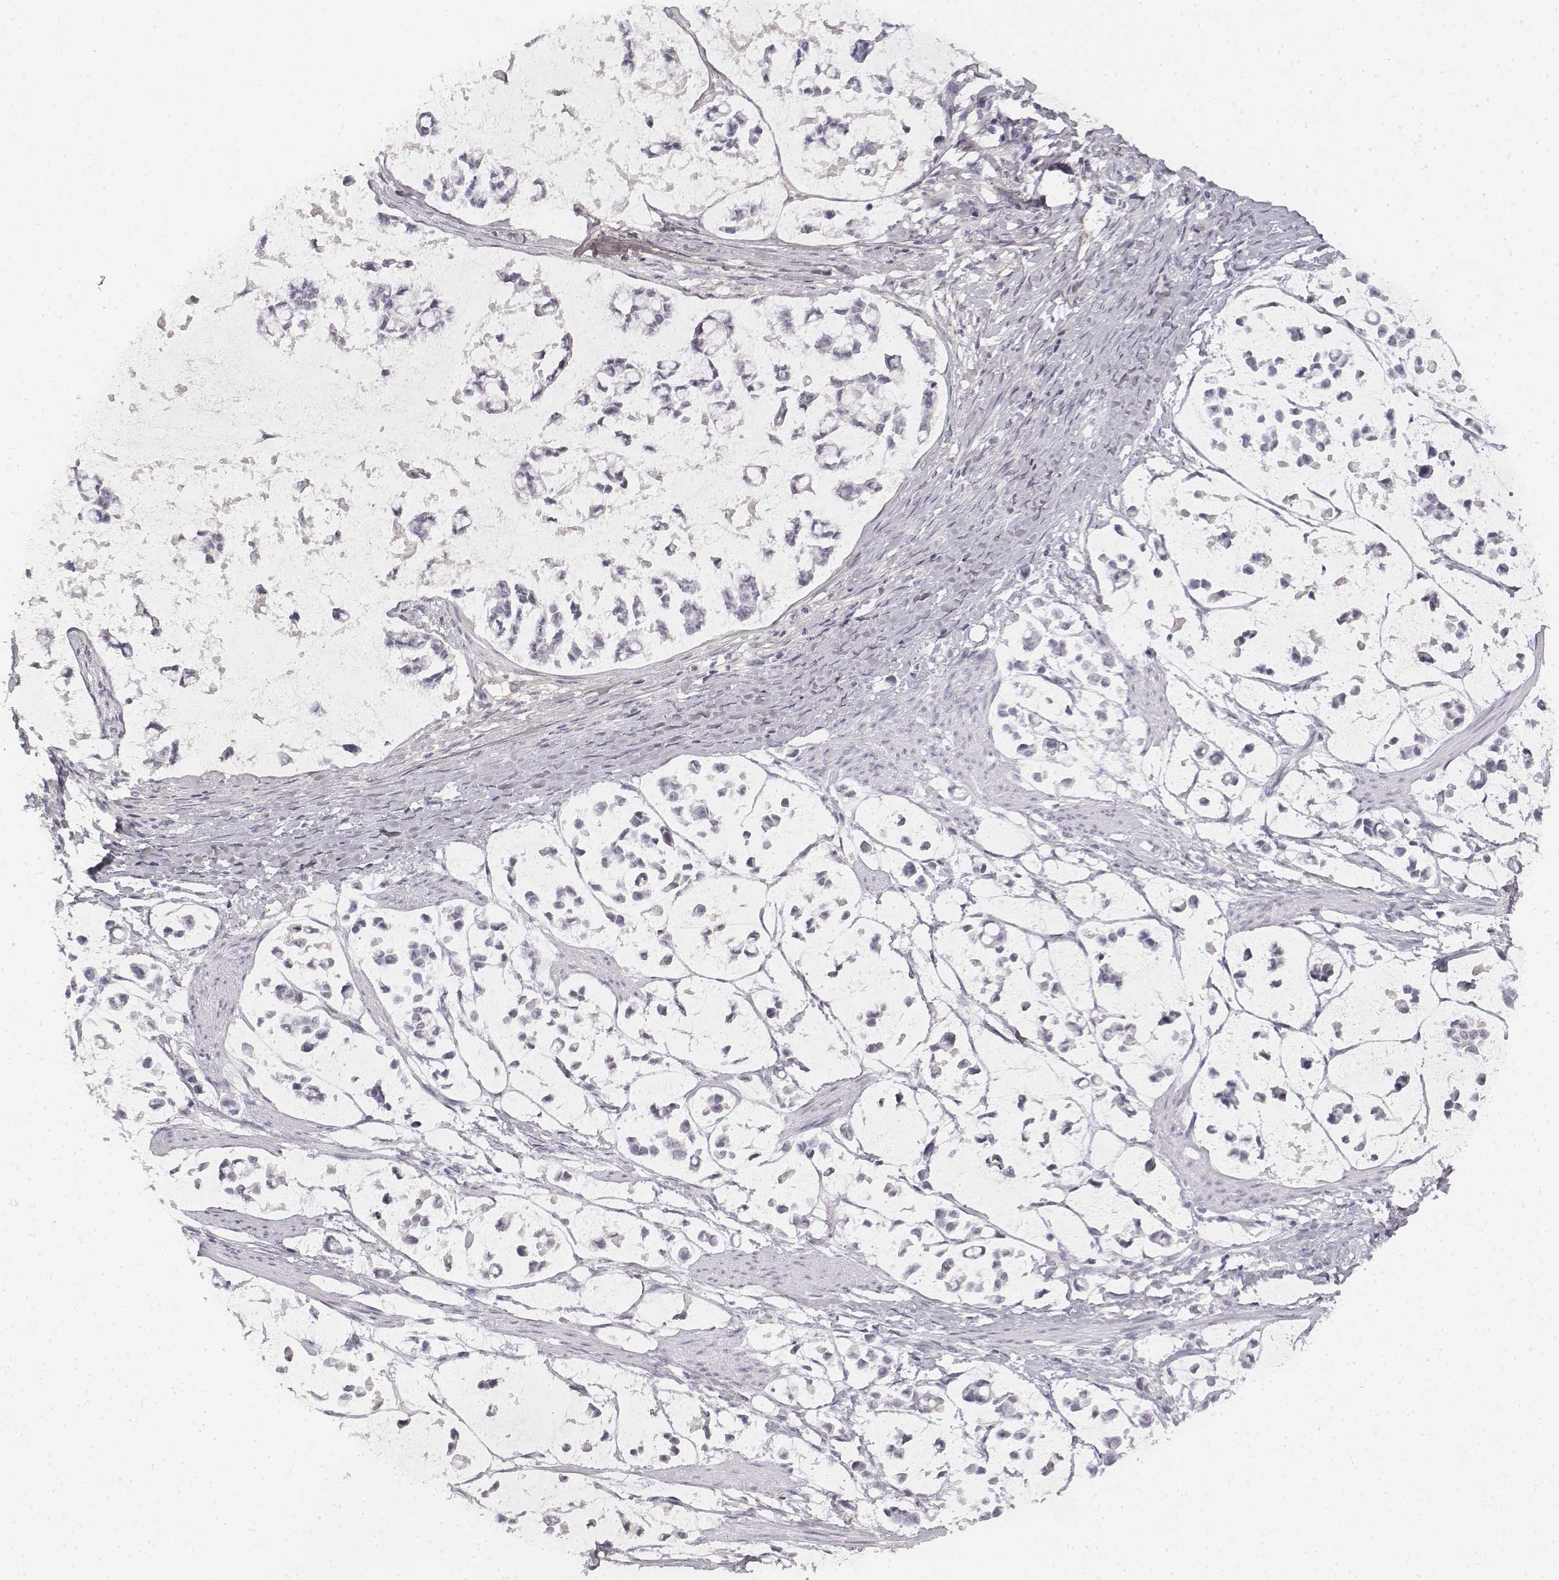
{"staining": {"intensity": "negative", "quantity": "none", "location": "none"}, "tissue": "stomach cancer", "cell_type": "Tumor cells", "image_type": "cancer", "snomed": [{"axis": "morphology", "description": "Adenocarcinoma, NOS"}, {"axis": "topography", "description": "Stomach"}], "caption": "Image shows no significant protein expression in tumor cells of adenocarcinoma (stomach). (DAB immunohistochemistry, high magnification).", "gene": "KRT84", "patient": {"sex": "male", "age": 82}}